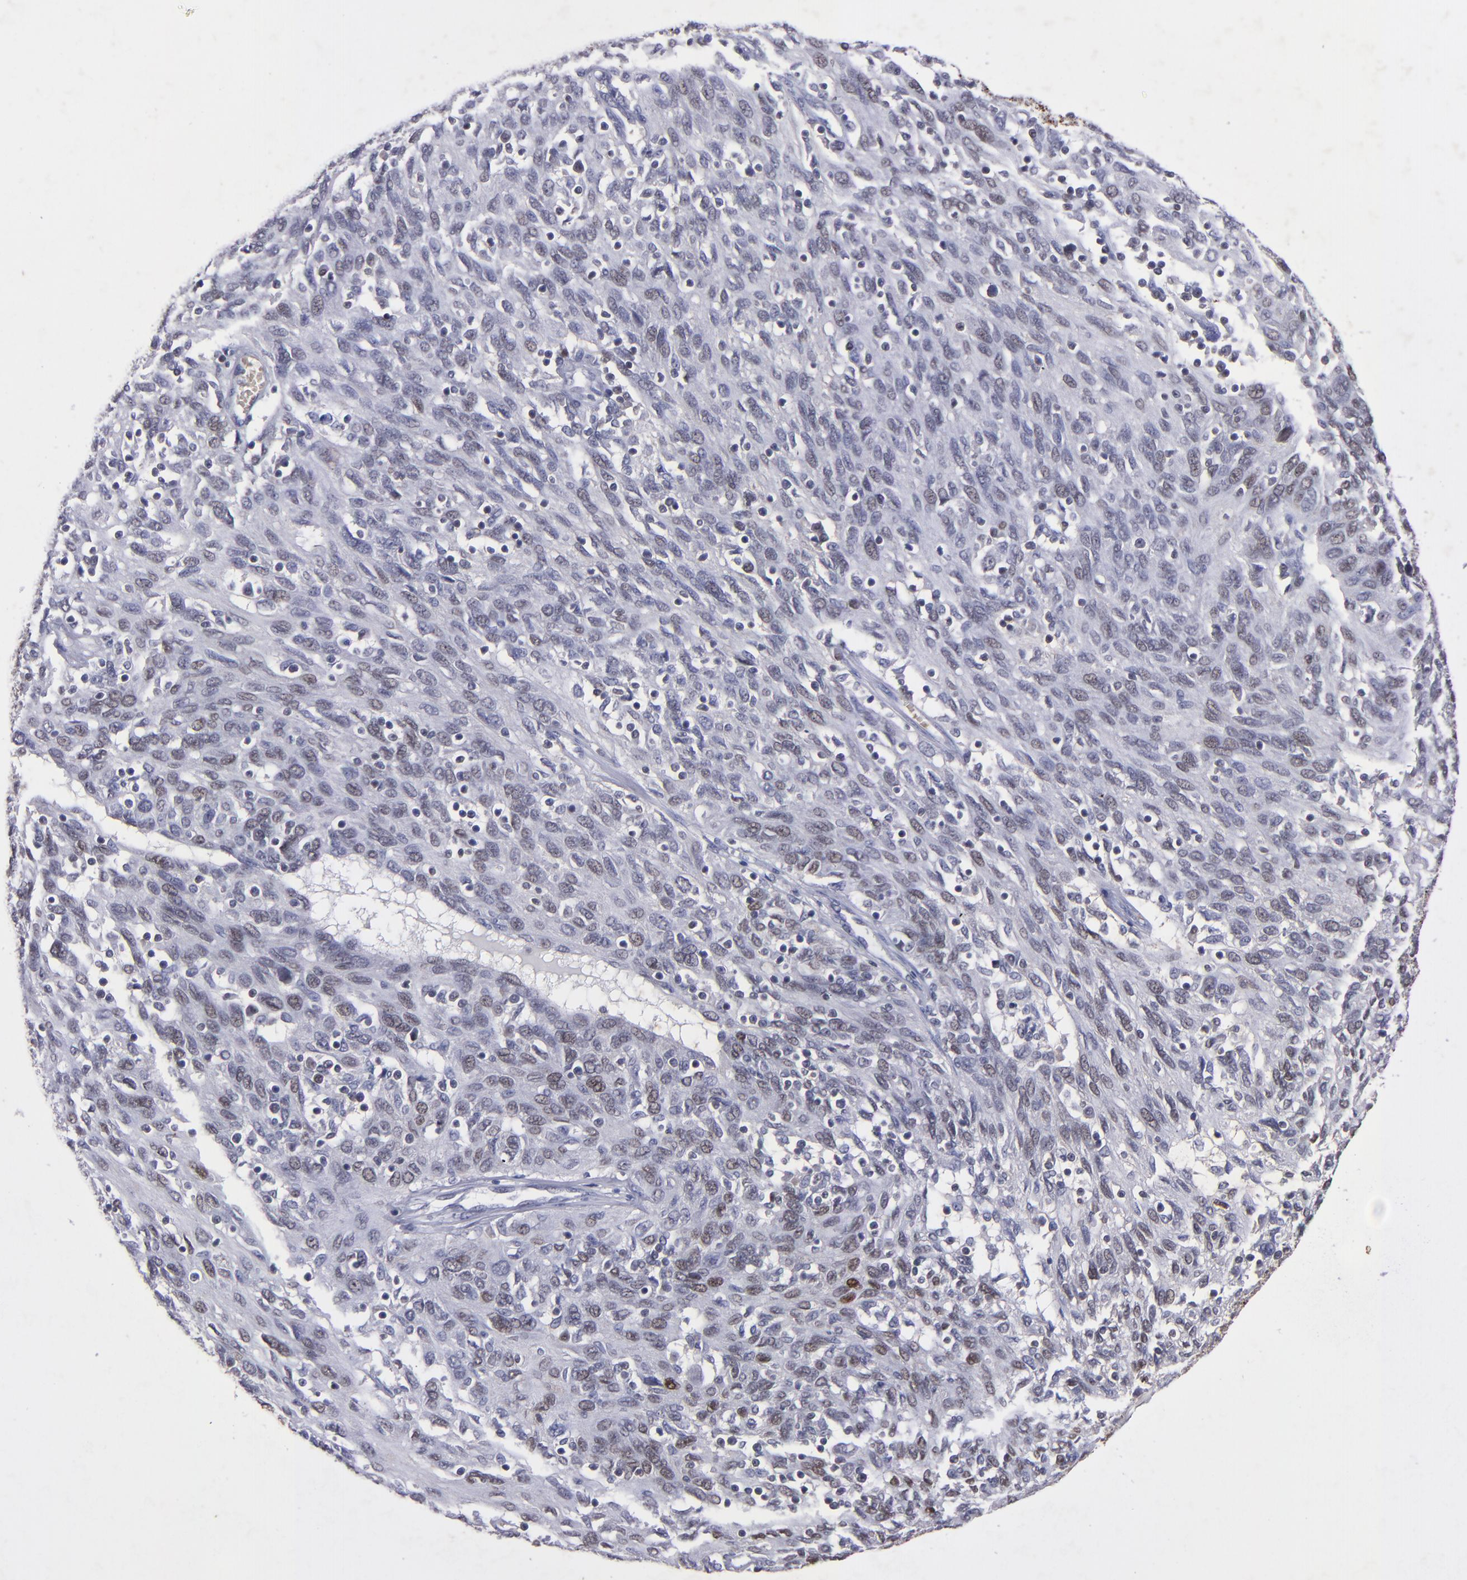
{"staining": {"intensity": "weak", "quantity": "<25%", "location": "nuclear"}, "tissue": "ovarian cancer", "cell_type": "Tumor cells", "image_type": "cancer", "snomed": [{"axis": "morphology", "description": "Carcinoma, endometroid"}, {"axis": "topography", "description": "Ovary"}], "caption": "DAB immunohistochemical staining of human ovarian endometroid carcinoma reveals no significant expression in tumor cells.", "gene": "MGMT", "patient": {"sex": "female", "age": 50}}